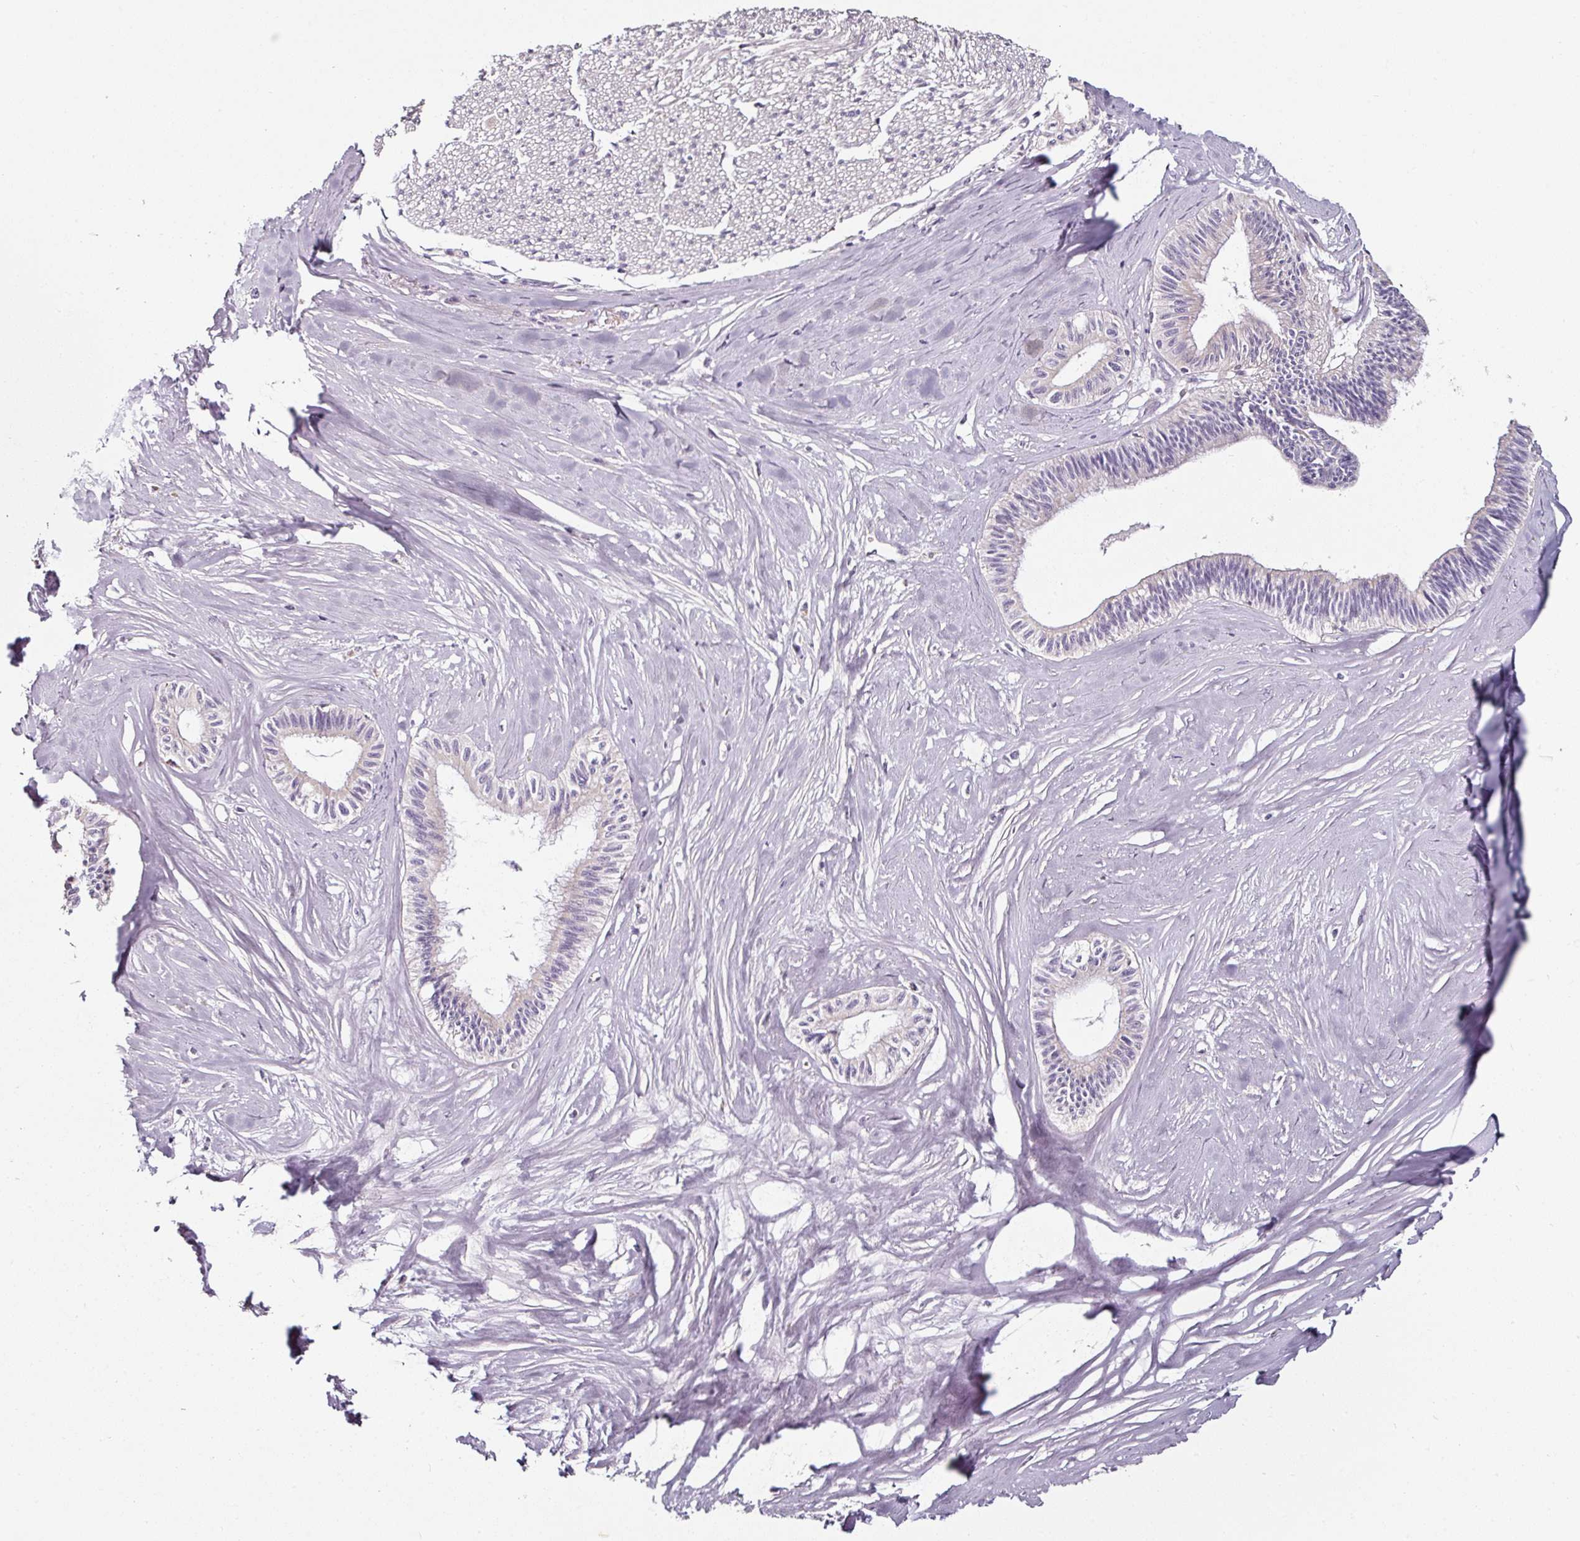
{"staining": {"intensity": "negative", "quantity": "none", "location": "none"}, "tissue": "pancreatic cancer", "cell_type": "Tumor cells", "image_type": "cancer", "snomed": [{"axis": "morphology", "description": "Adenocarcinoma, NOS"}, {"axis": "topography", "description": "Pancreas"}], "caption": "A histopathology image of pancreatic cancer stained for a protein shows no brown staining in tumor cells. (Brightfield microscopy of DAB immunohistochemistry (IHC) at high magnification).", "gene": "CAP2", "patient": {"sex": "male", "age": 71}}